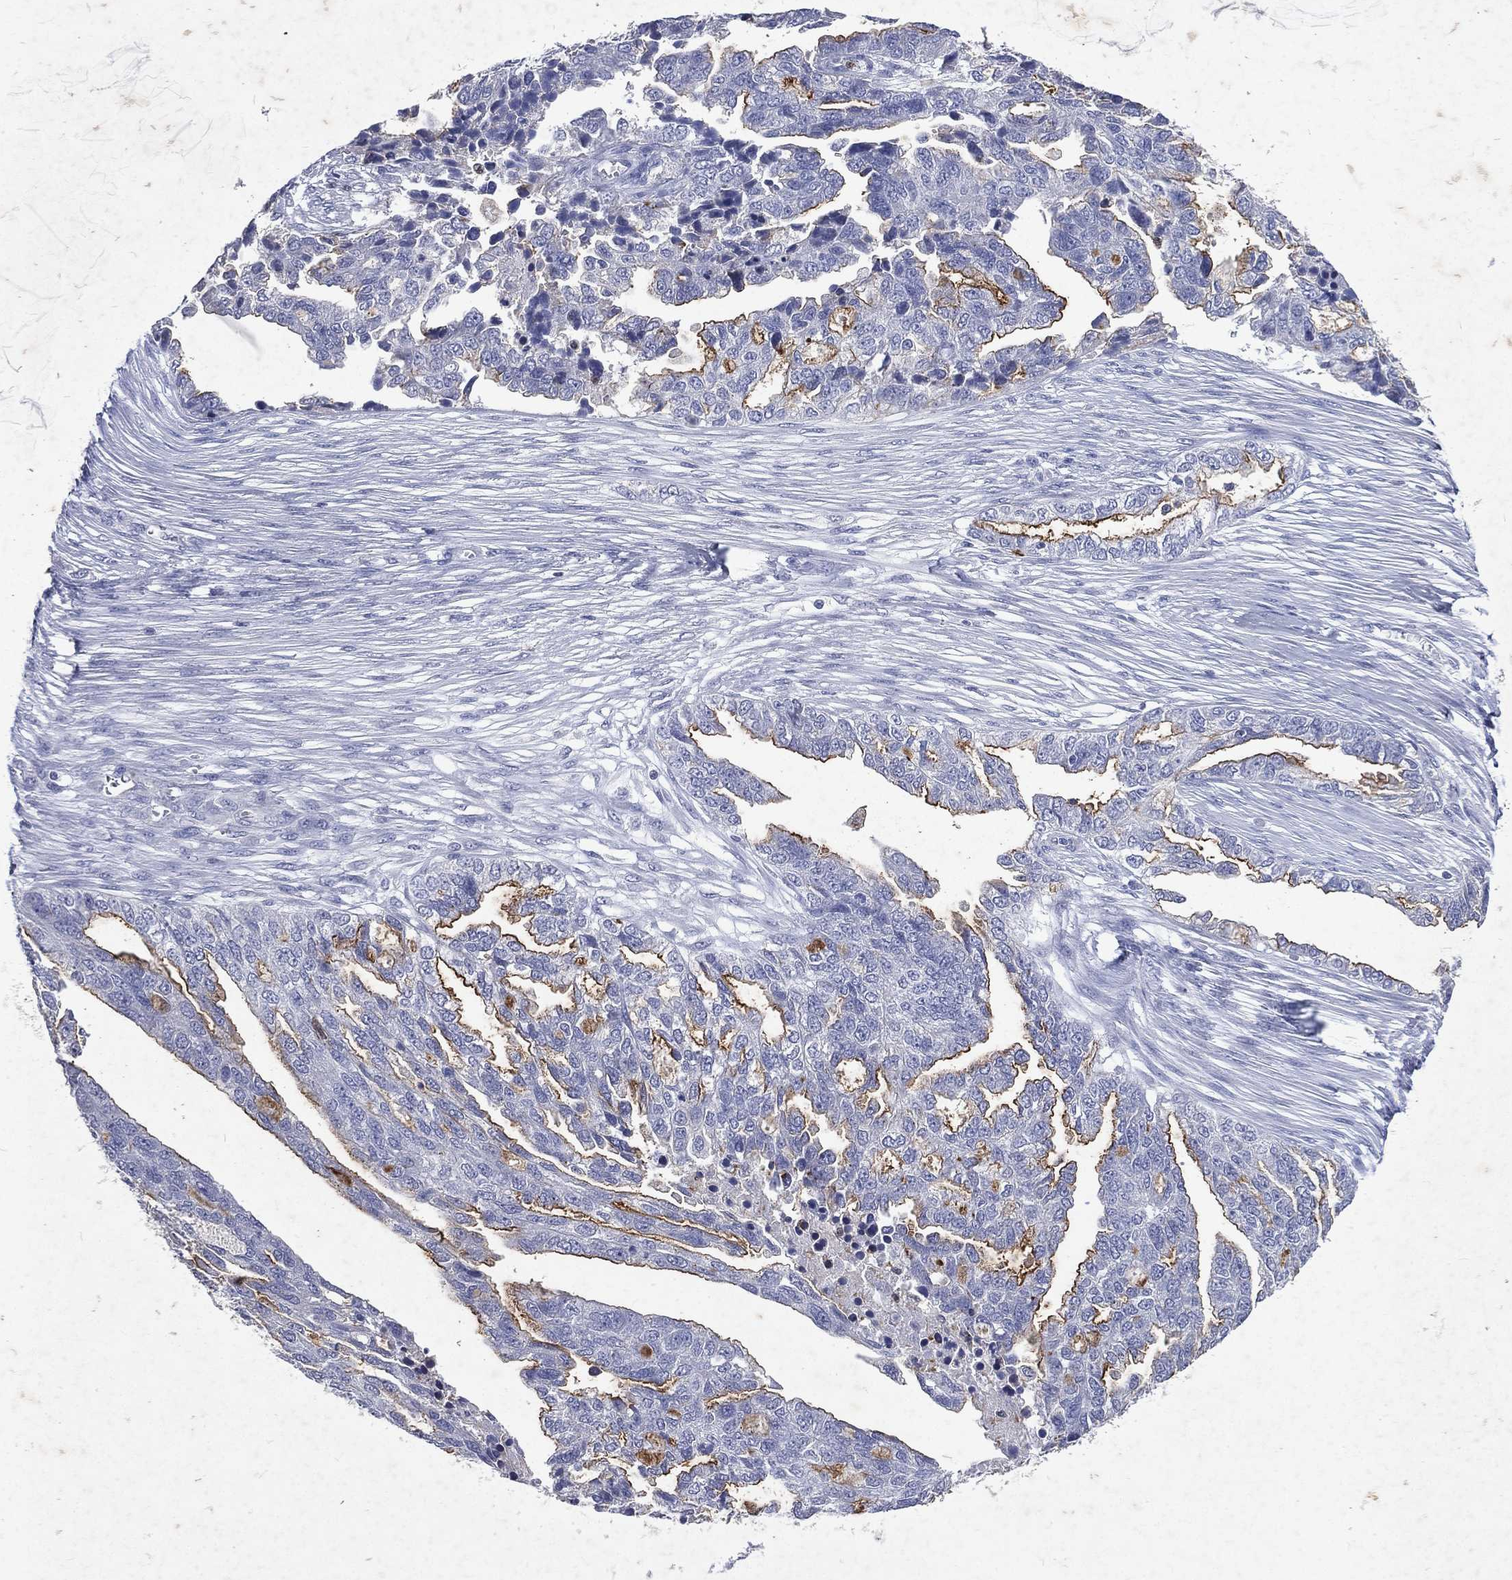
{"staining": {"intensity": "strong", "quantity": "25%-75%", "location": "cytoplasmic/membranous"}, "tissue": "ovarian cancer", "cell_type": "Tumor cells", "image_type": "cancer", "snomed": [{"axis": "morphology", "description": "Cystadenocarcinoma, serous, NOS"}, {"axis": "topography", "description": "Ovary"}], "caption": "A high-resolution image shows immunohistochemistry (IHC) staining of ovarian serous cystadenocarcinoma, which demonstrates strong cytoplasmic/membranous staining in approximately 25%-75% of tumor cells.", "gene": "SLC34A2", "patient": {"sex": "female", "age": 51}}